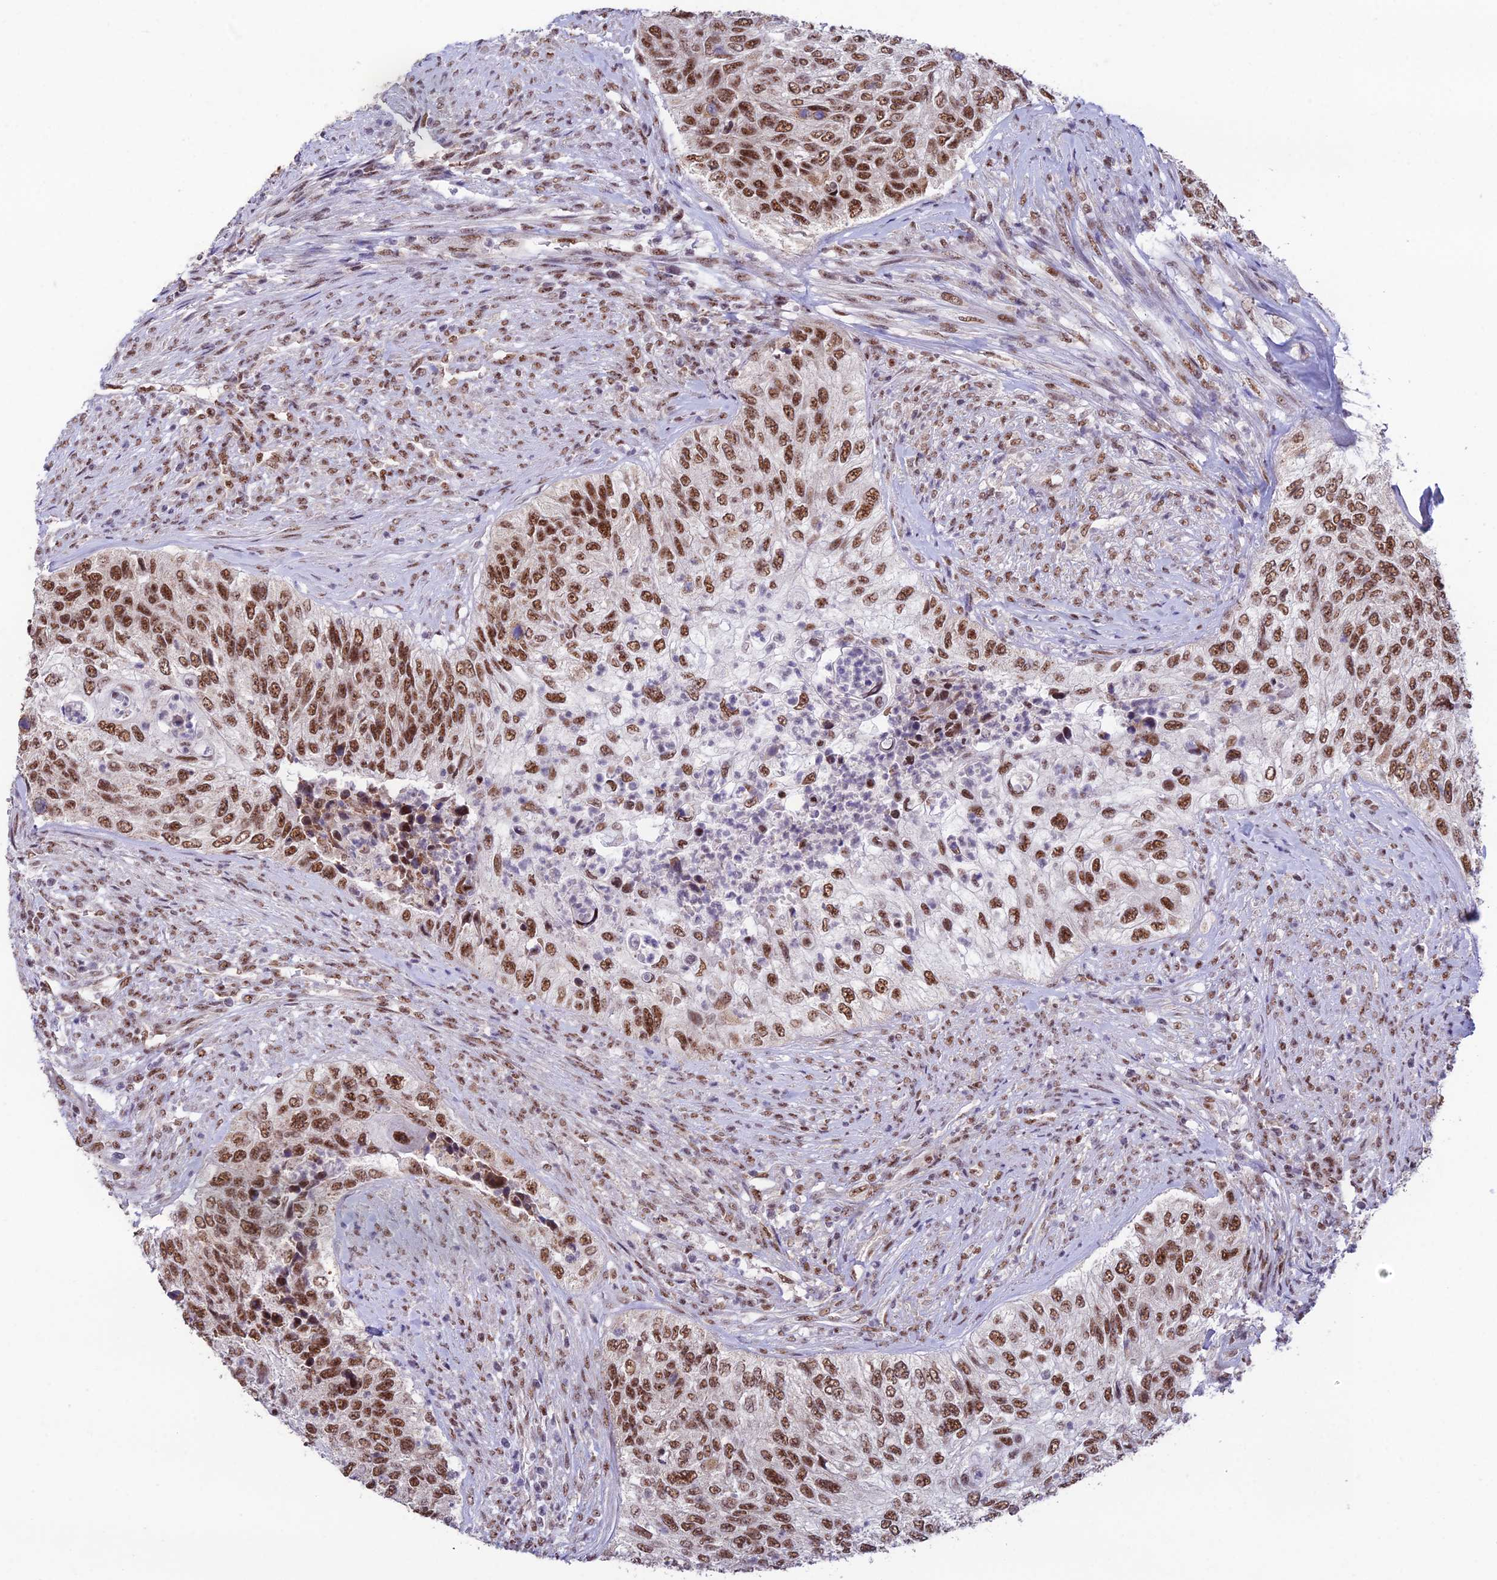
{"staining": {"intensity": "moderate", "quantity": ">75%", "location": "nuclear"}, "tissue": "urothelial cancer", "cell_type": "Tumor cells", "image_type": "cancer", "snomed": [{"axis": "morphology", "description": "Urothelial carcinoma, High grade"}, {"axis": "topography", "description": "Urinary bladder"}], "caption": "IHC photomicrograph of human urothelial carcinoma (high-grade) stained for a protein (brown), which exhibits medium levels of moderate nuclear positivity in about >75% of tumor cells.", "gene": "THOC7", "patient": {"sex": "female", "age": 60}}